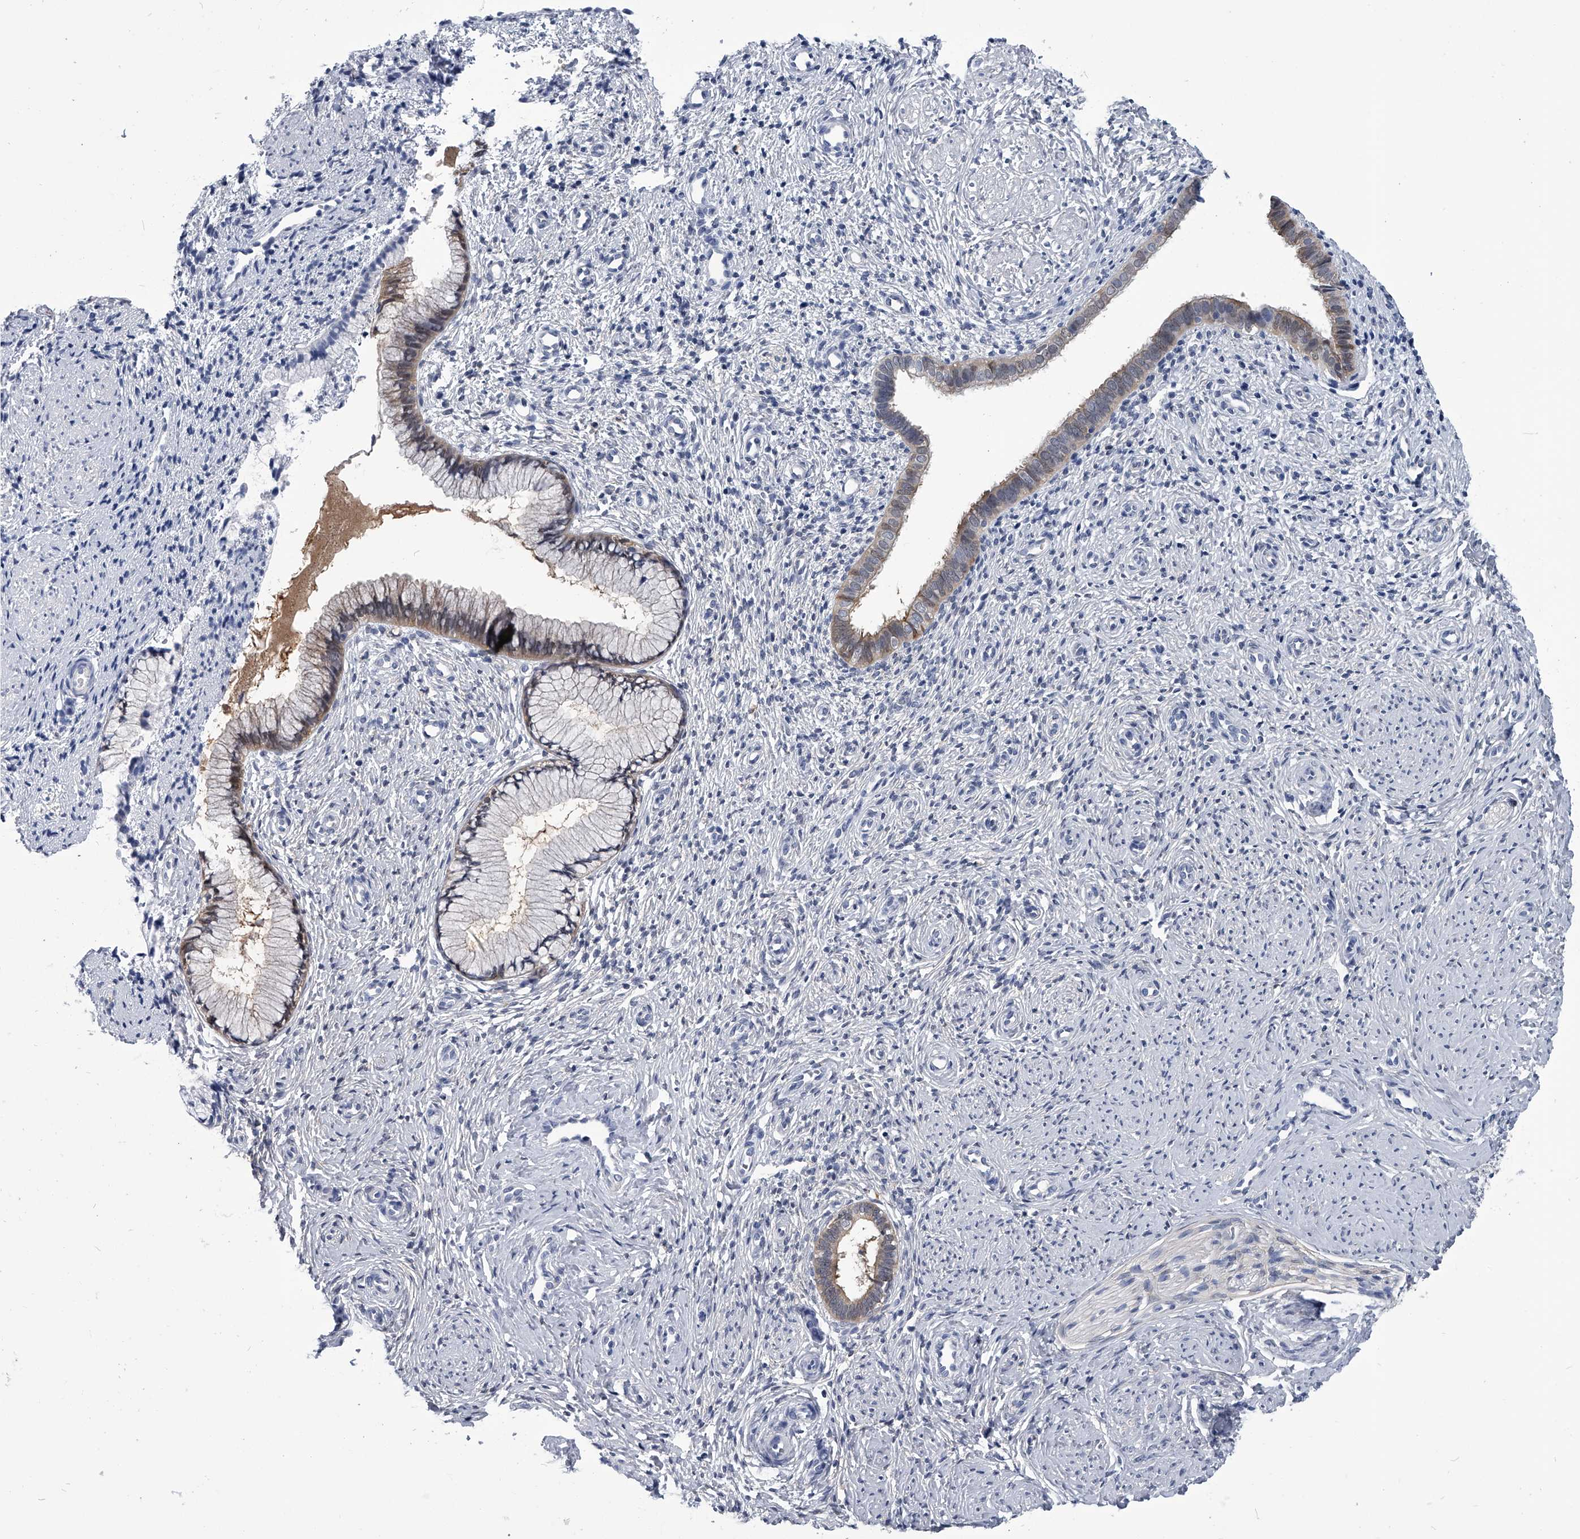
{"staining": {"intensity": "weak", "quantity": "25%-75%", "location": "cytoplasmic/membranous"}, "tissue": "cervix", "cell_type": "Glandular cells", "image_type": "normal", "snomed": [{"axis": "morphology", "description": "Normal tissue, NOS"}, {"axis": "topography", "description": "Cervix"}], "caption": "Cervix stained with IHC reveals weak cytoplasmic/membranous expression in approximately 25%-75% of glandular cells. The staining was performed using DAB, with brown indicating positive protein expression. Nuclei are stained blue with hematoxylin.", "gene": "PDXK", "patient": {"sex": "female", "age": 27}}